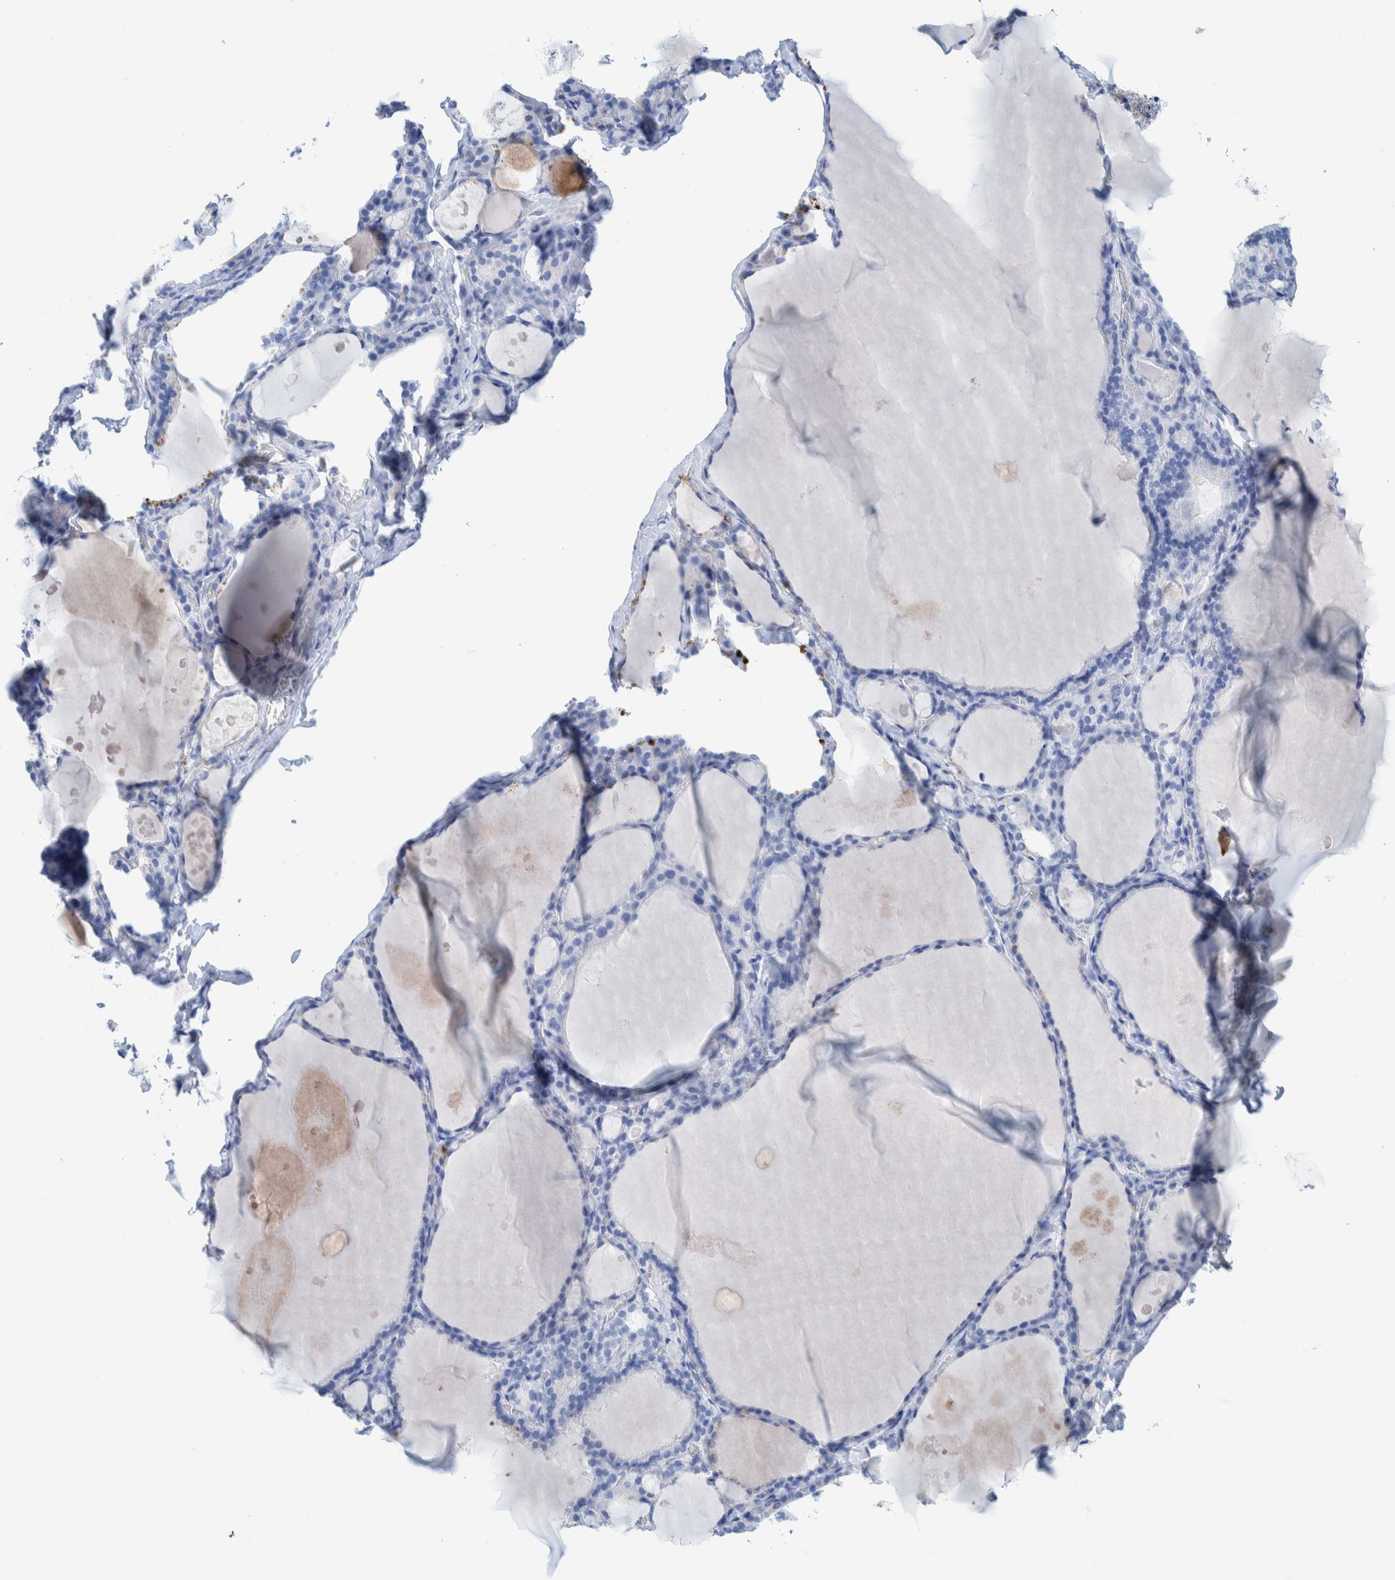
{"staining": {"intensity": "negative", "quantity": "none", "location": "none"}, "tissue": "thyroid gland", "cell_type": "Glandular cells", "image_type": "normal", "snomed": [{"axis": "morphology", "description": "Normal tissue, NOS"}, {"axis": "topography", "description": "Thyroid gland"}], "caption": "There is no significant staining in glandular cells of thyroid gland. (DAB immunohistochemistry, high magnification).", "gene": "PERP", "patient": {"sex": "male", "age": 56}}